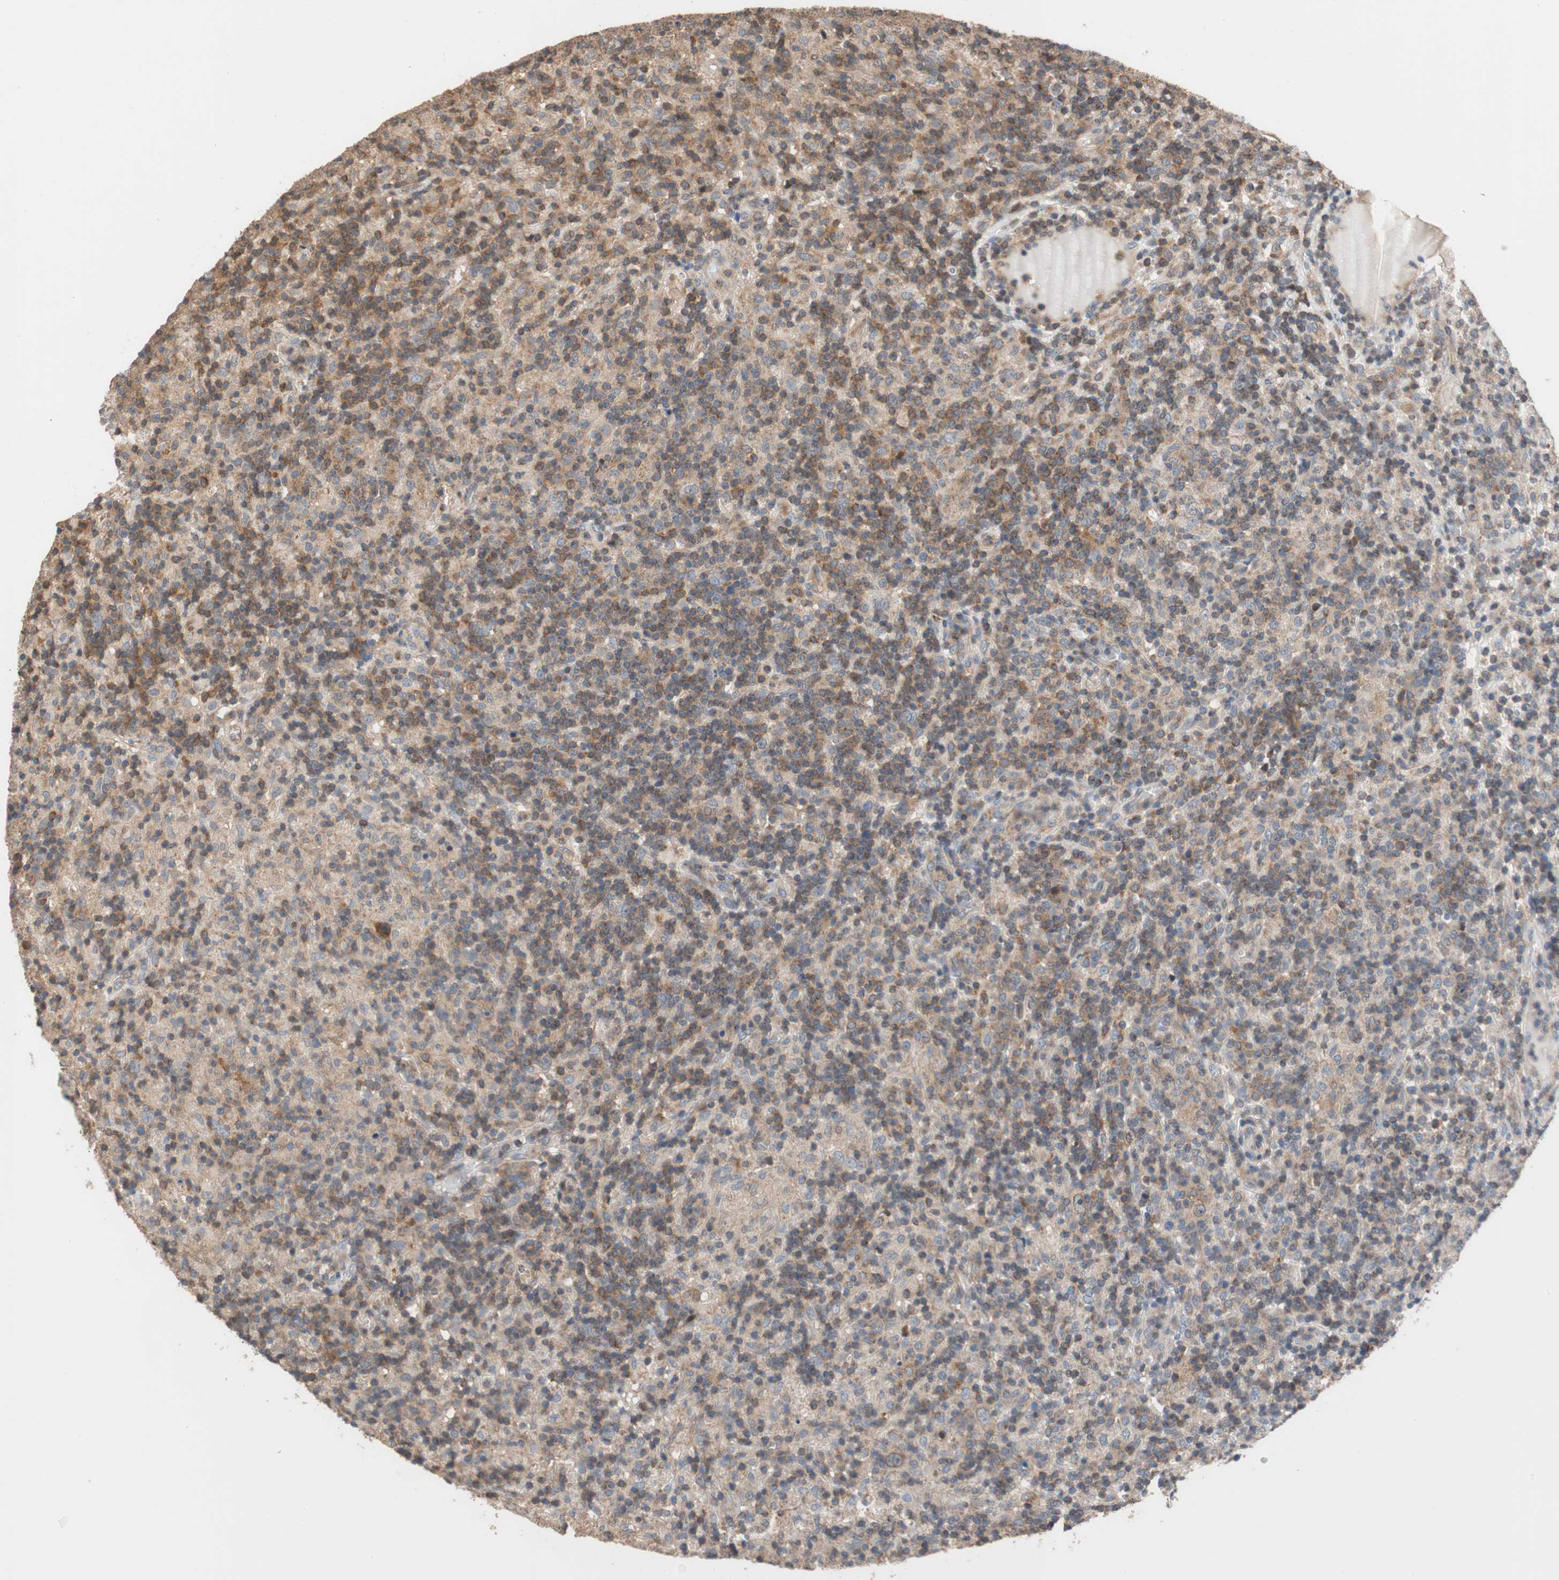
{"staining": {"intensity": "moderate", "quantity": ">75%", "location": "cytoplasmic/membranous"}, "tissue": "lymphoma", "cell_type": "Tumor cells", "image_type": "cancer", "snomed": [{"axis": "morphology", "description": "Hodgkin's disease, NOS"}, {"axis": "topography", "description": "Lymph node"}], "caption": "Immunohistochemical staining of human Hodgkin's disease demonstrates moderate cytoplasmic/membranous protein staining in about >75% of tumor cells. Using DAB (3,3'-diaminobenzidine) (brown) and hematoxylin (blue) stains, captured at high magnification using brightfield microscopy.", "gene": "MAP4K2", "patient": {"sex": "male", "age": 70}}